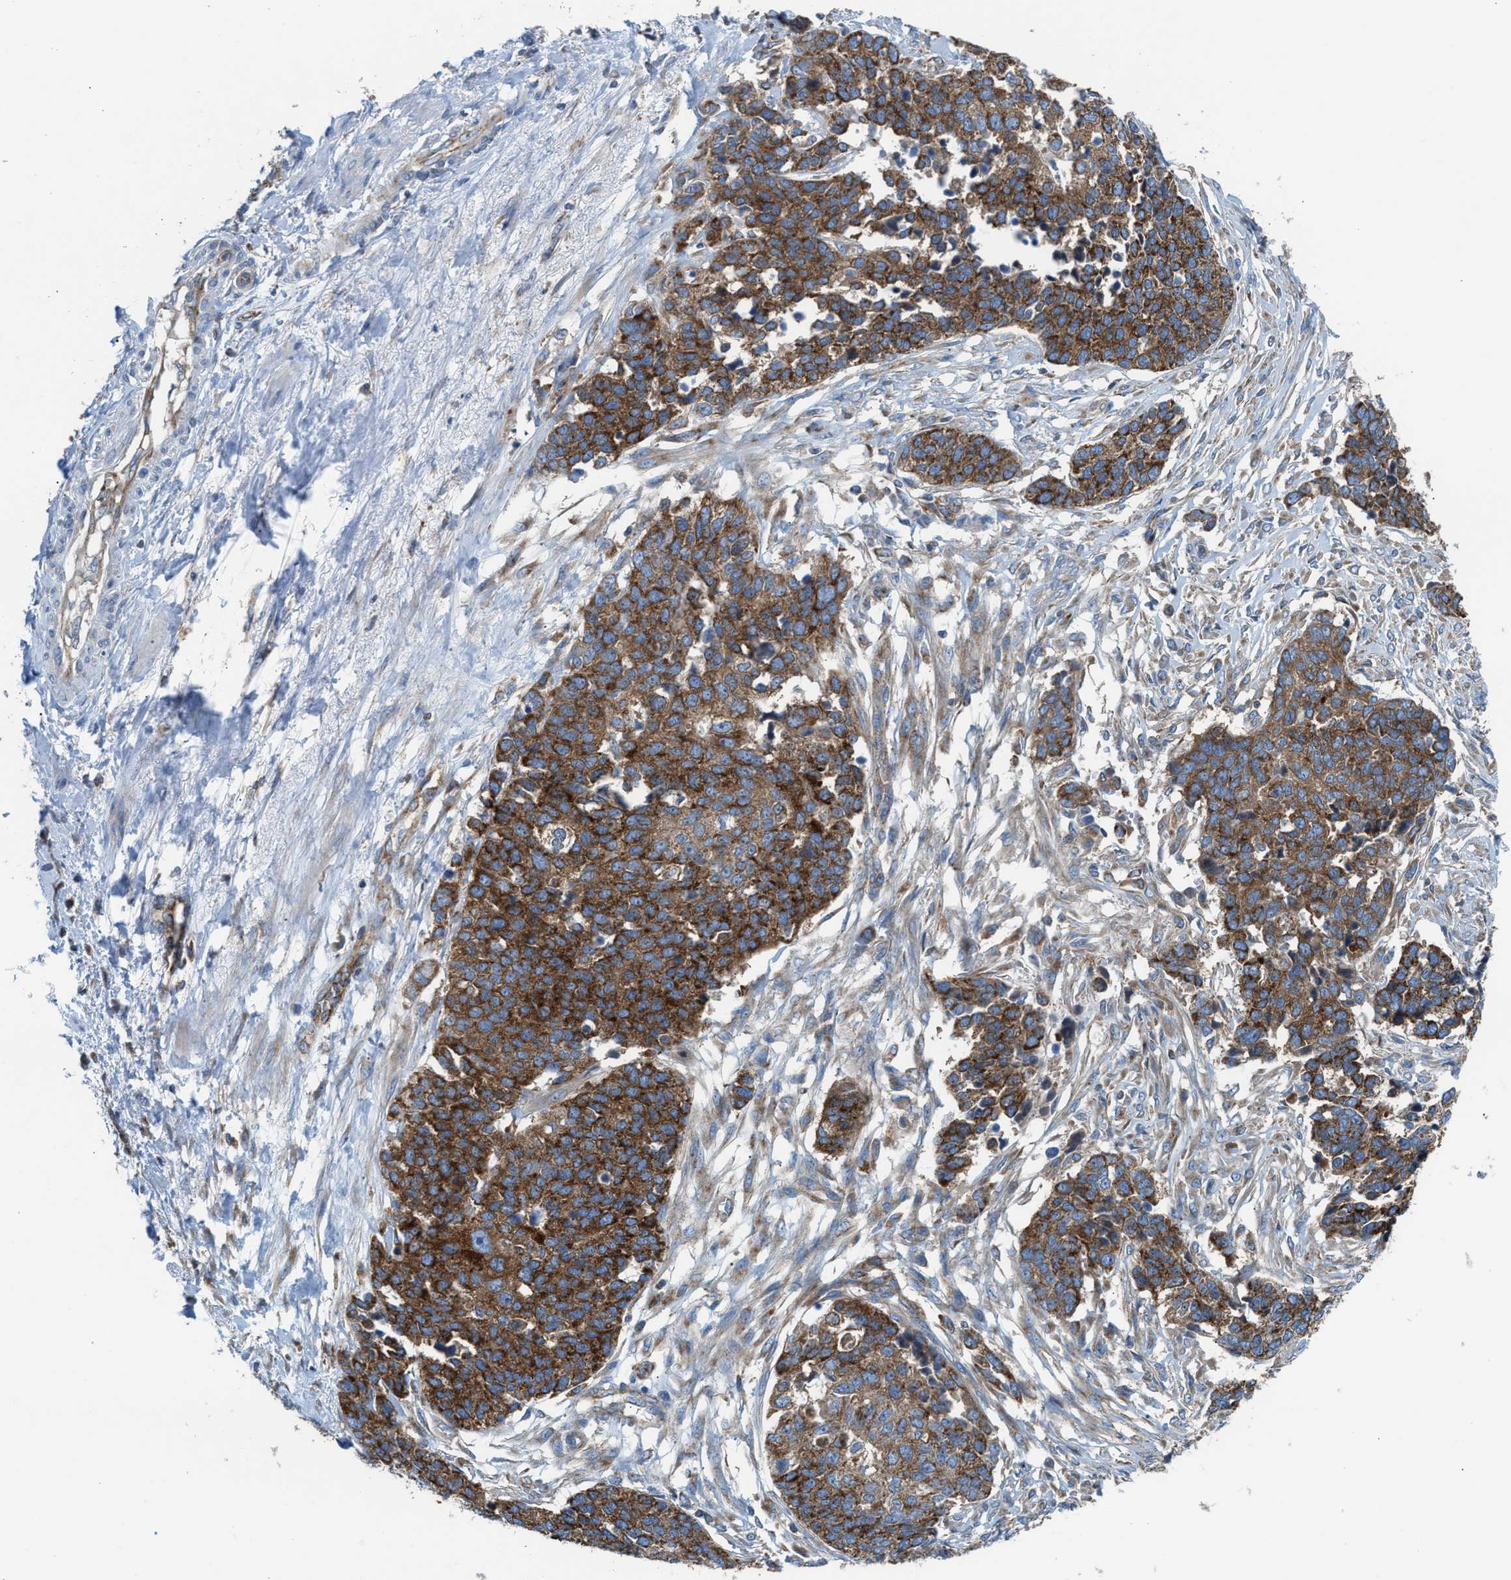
{"staining": {"intensity": "moderate", "quantity": ">75%", "location": "cytoplasmic/membranous"}, "tissue": "ovarian cancer", "cell_type": "Tumor cells", "image_type": "cancer", "snomed": [{"axis": "morphology", "description": "Cystadenocarcinoma, serous, NOS"}, {"axis": "topography", "description": "Ovary"}], "caption": "Ovarian cancer (serous cystadenocarcinoma) stained with a brown dye reveals moderate cytoplasmic/membranous positive expression in approximately >75% of tumor cells.", "gene": "TBC1D15", "patient": {"sex": "female", "age": 44}}